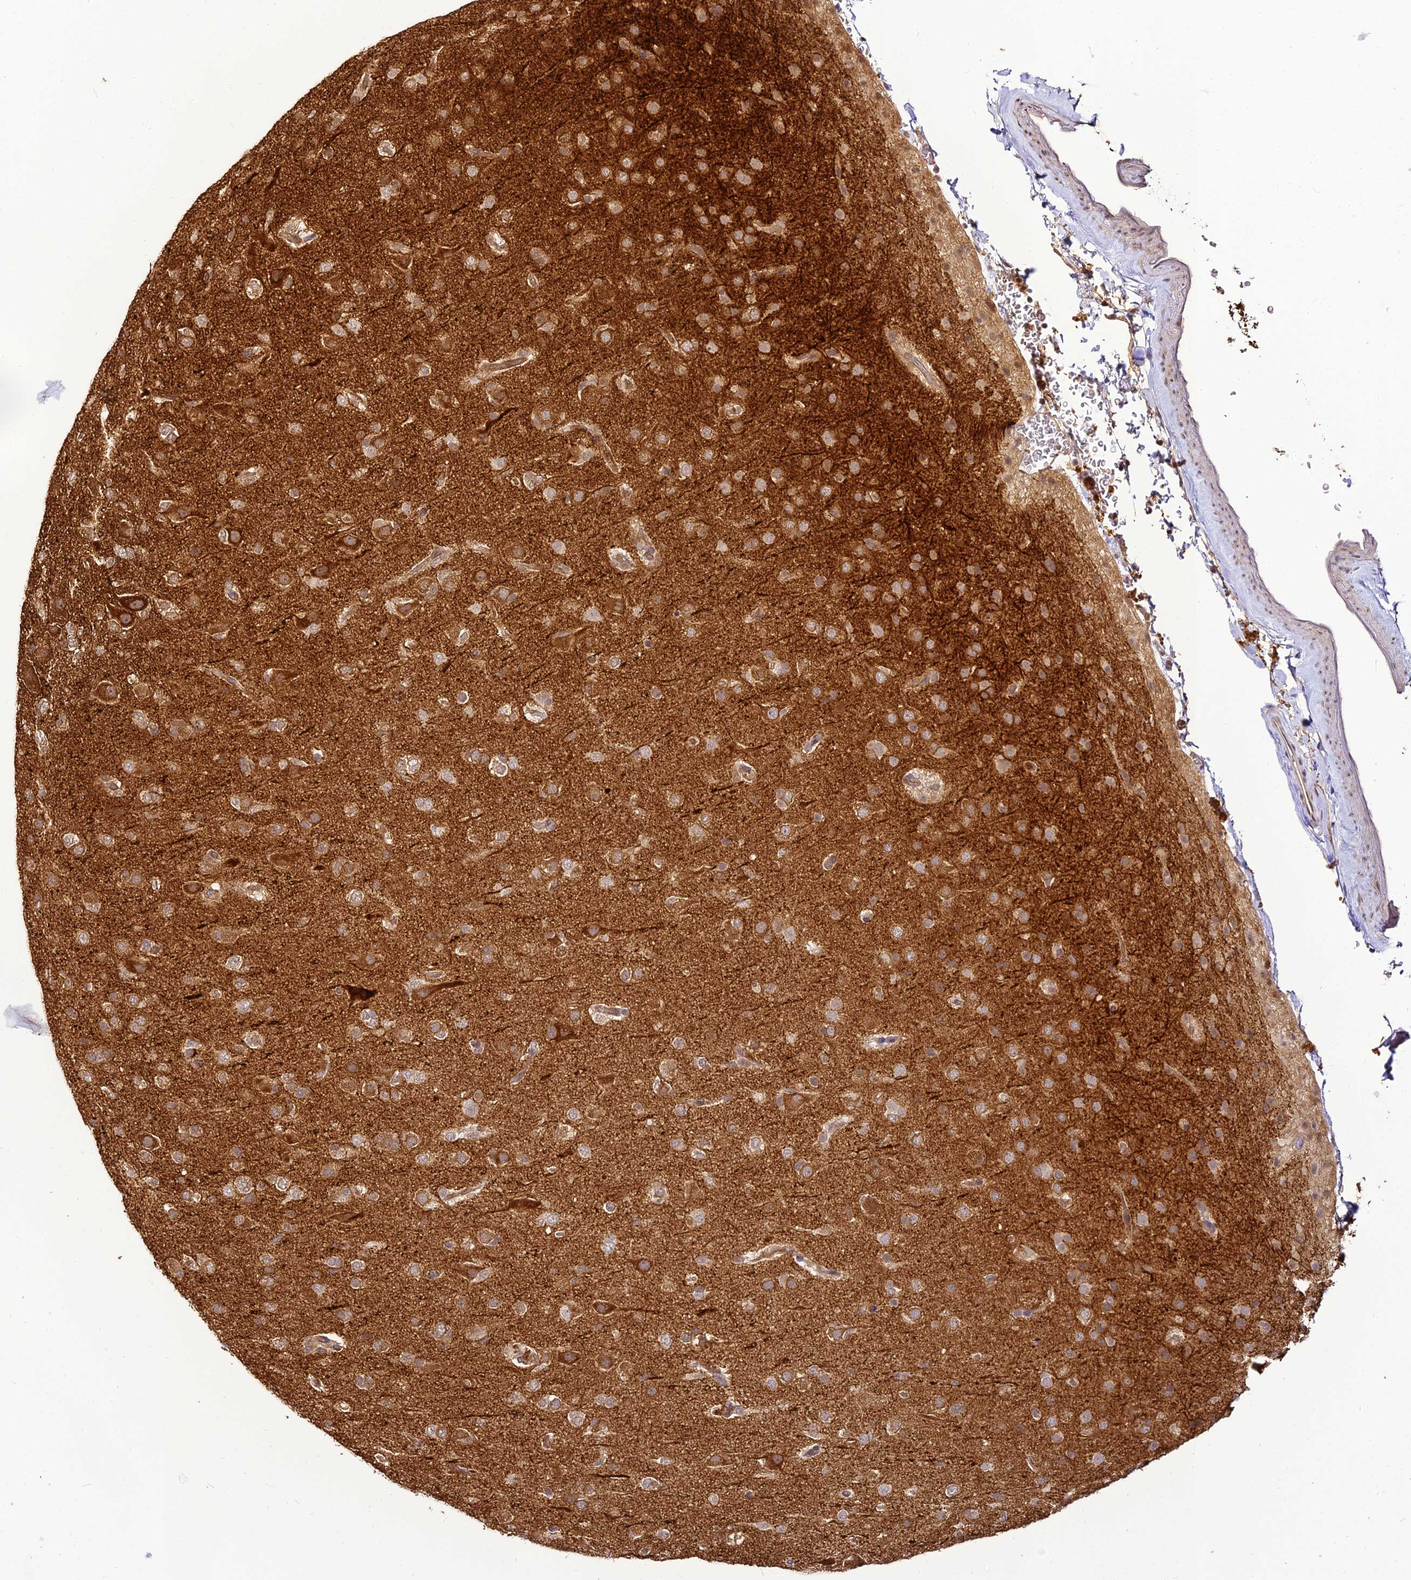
{"staining": {"intensity": "moderate", "quantity": ">75%", "location": "cytoplasmic/membranous"}, "tissue": "glioma", "cell_type": "Tumor cells", "image_type": "cancer", "snomed": [{"axis": "morphology", "description": "Glioma, malignant, Low grade"}, {"axis": "topography", "description": "Brain"}], "caption": "A high-resolution histopathology image shows immunohistochemistry (IHC) staining of malignant low-grade glioma, which displays moderate cytoplasmic/membranous expression in approximately >75% of tumor cells.", "gene": "BCDIN3D", "patient": {"sex": "male", "age": 65}}